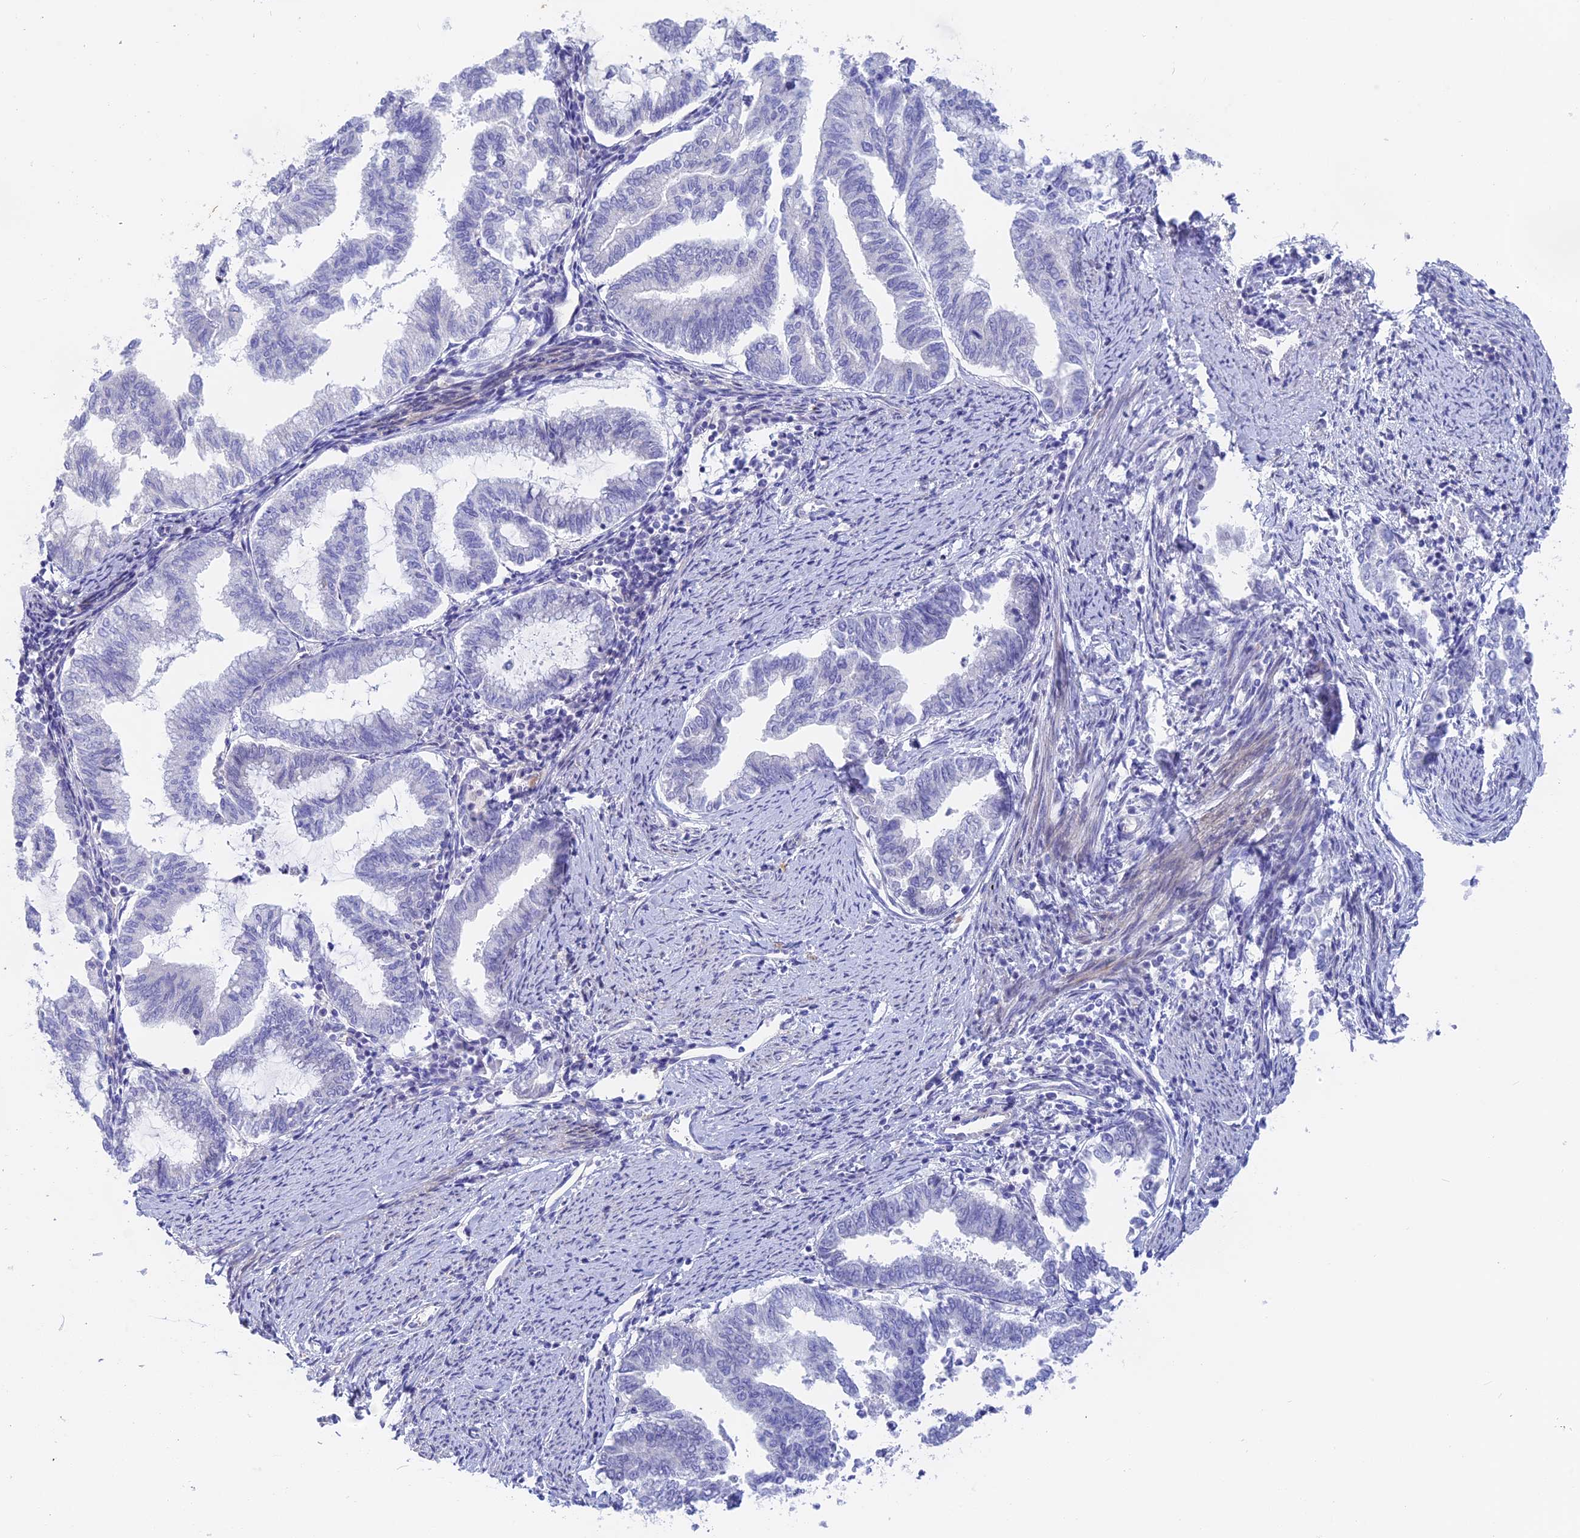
{"staining": {"intensity": "negative", "quantity": "none", "location": "none"}, "tissue": "endometrial cancer", "cell_type": "Tumor cells", "image_type": "cancer", "snomed": [{"axis": "morphology", "description": "Adenocarcinoma, NOS"}, {"axis": "topography", "description": "Endometrium"}], "caption": "The histopathology image shows no staining of tumor cells in adenocarcinoma (endometrial).", "gene": "GLB1L", "patient": {"sex": "female", "age": 79}}